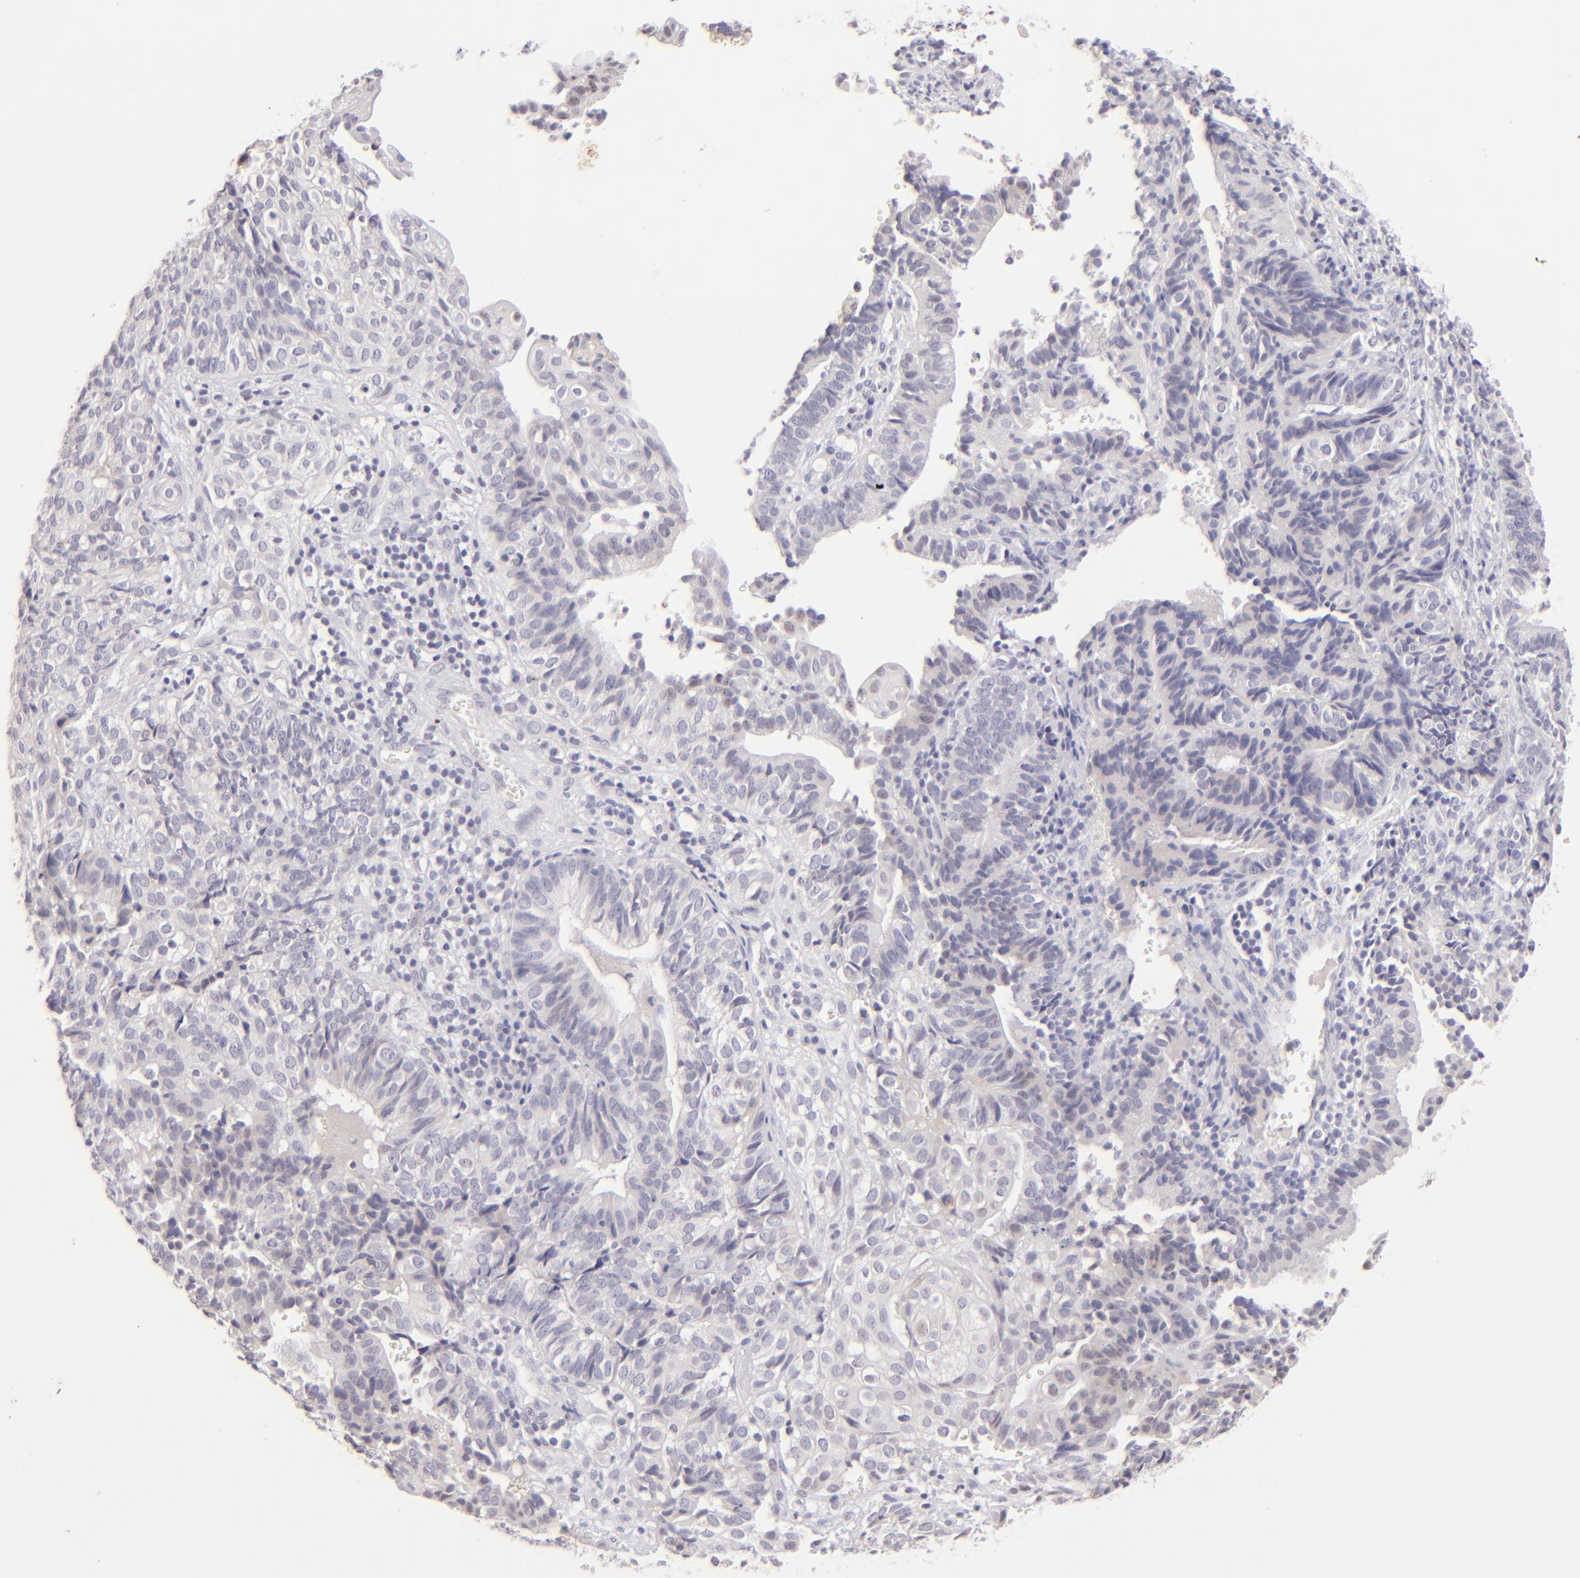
{"staining": {"intensity": "negative", "quantity": "none", "location": "none"}, "tissue": "cervical cancer", "cell_type": "Tumor cells", "image_type": "cancer", "snomed": [{"axis": "morphology", "description": "Adenocarcinoma, NOS"}, {"axis": "topography", "description": "Cervix"}], "caption": "Image shows no protein staining in tumor cells of cervical cancer tissue.", "gene": "MAGEA1", "patient": {"sex": "female", "age": 60}}